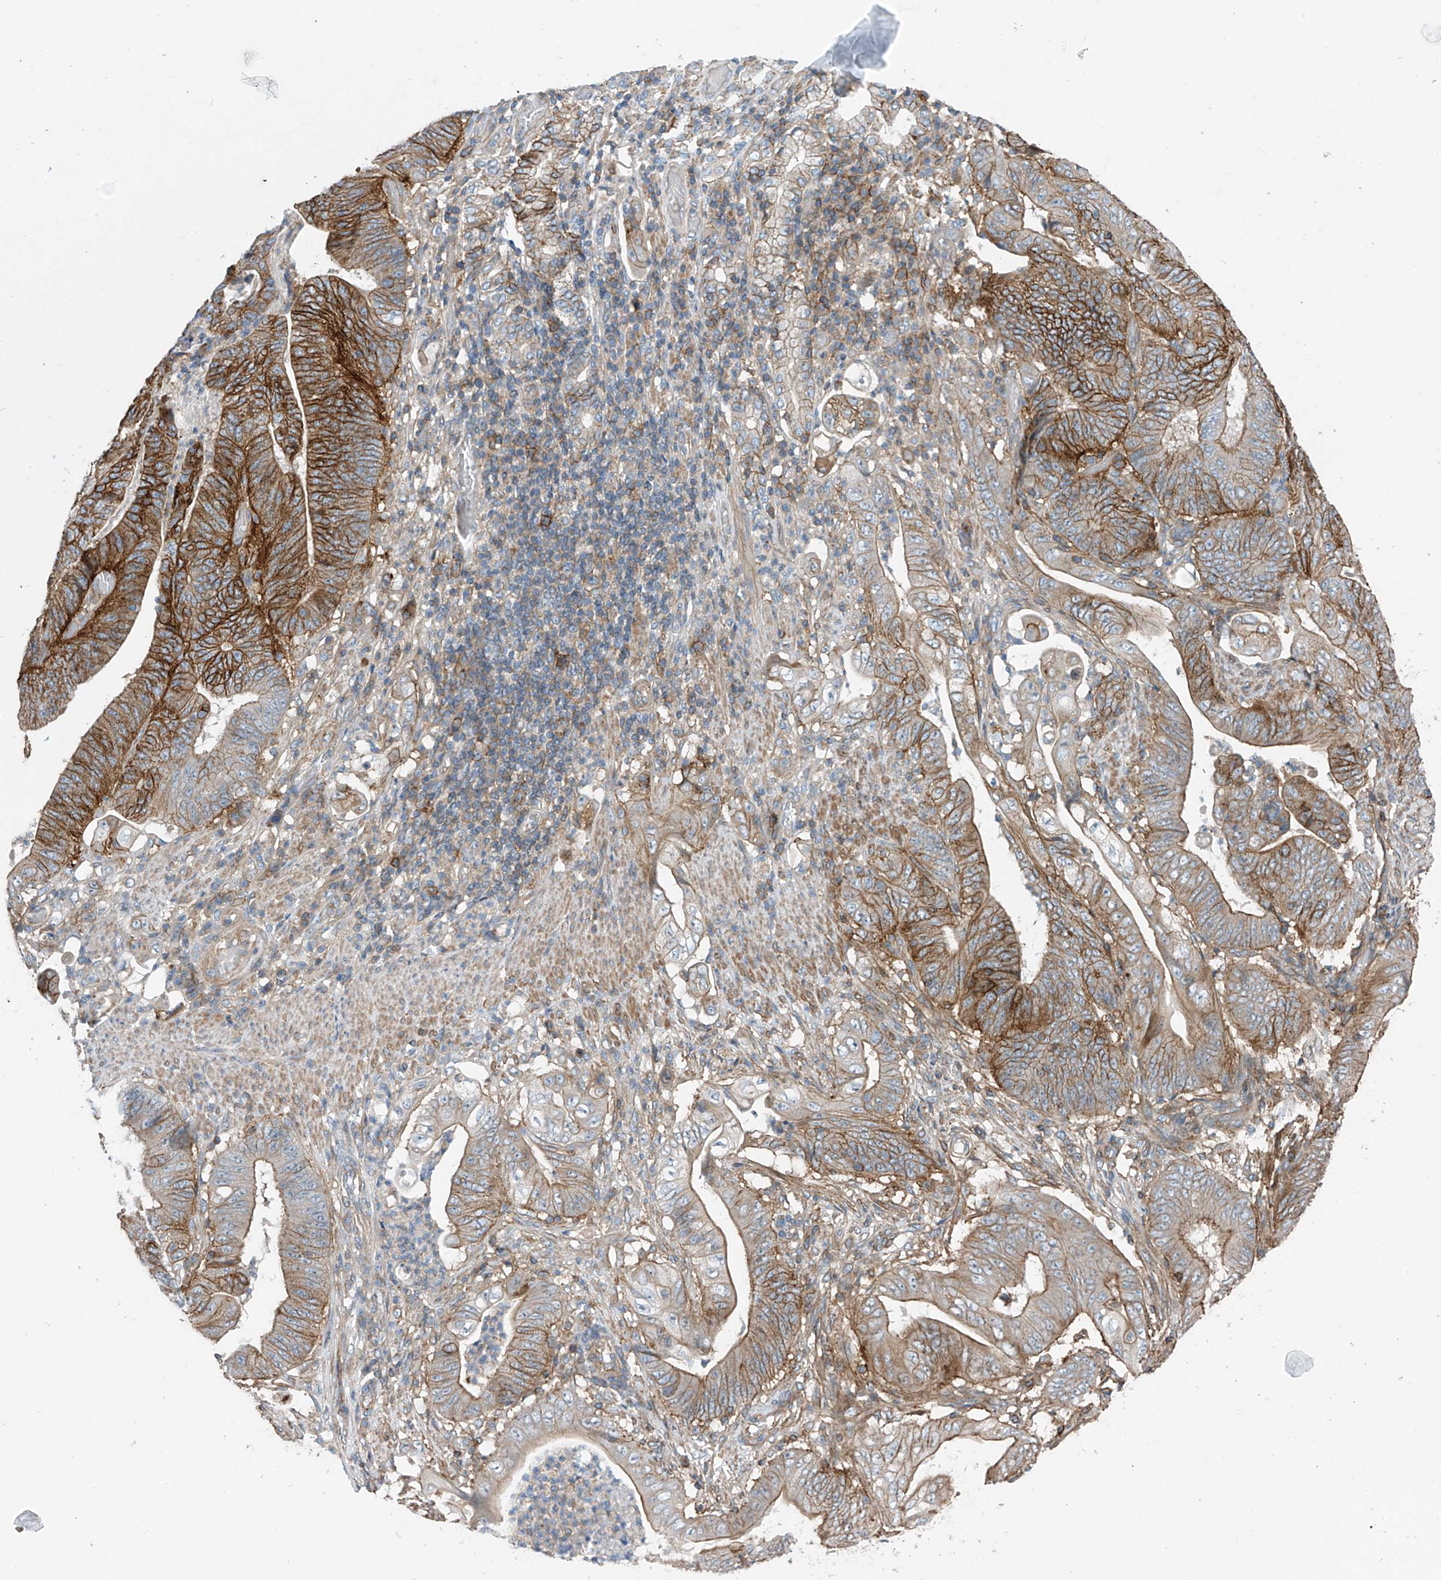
{"staining": {"intensity": "strong", "quantity": "25%-75%", "location": "cytoplasmic/membranous"}, "tissue": "stomach cancer", "cell_type": "Tumor cells", "image_type": "cancer", "snomed": [{"axis": "morphology", "description": "Adenocarcinoma, NOS"}, {"axis": "topography", "description": "Stomach"}], "caption": "Tumor cells reveal high levels of strong cytoplasmic/membranous staining in about 25%-75% of cells in human stomach adenocarcinoma. (DAB IHC with brightfield microscopy, high magnification).", "gene": "SLC1A5", "patient": {"sex": "female", "age": 73}}